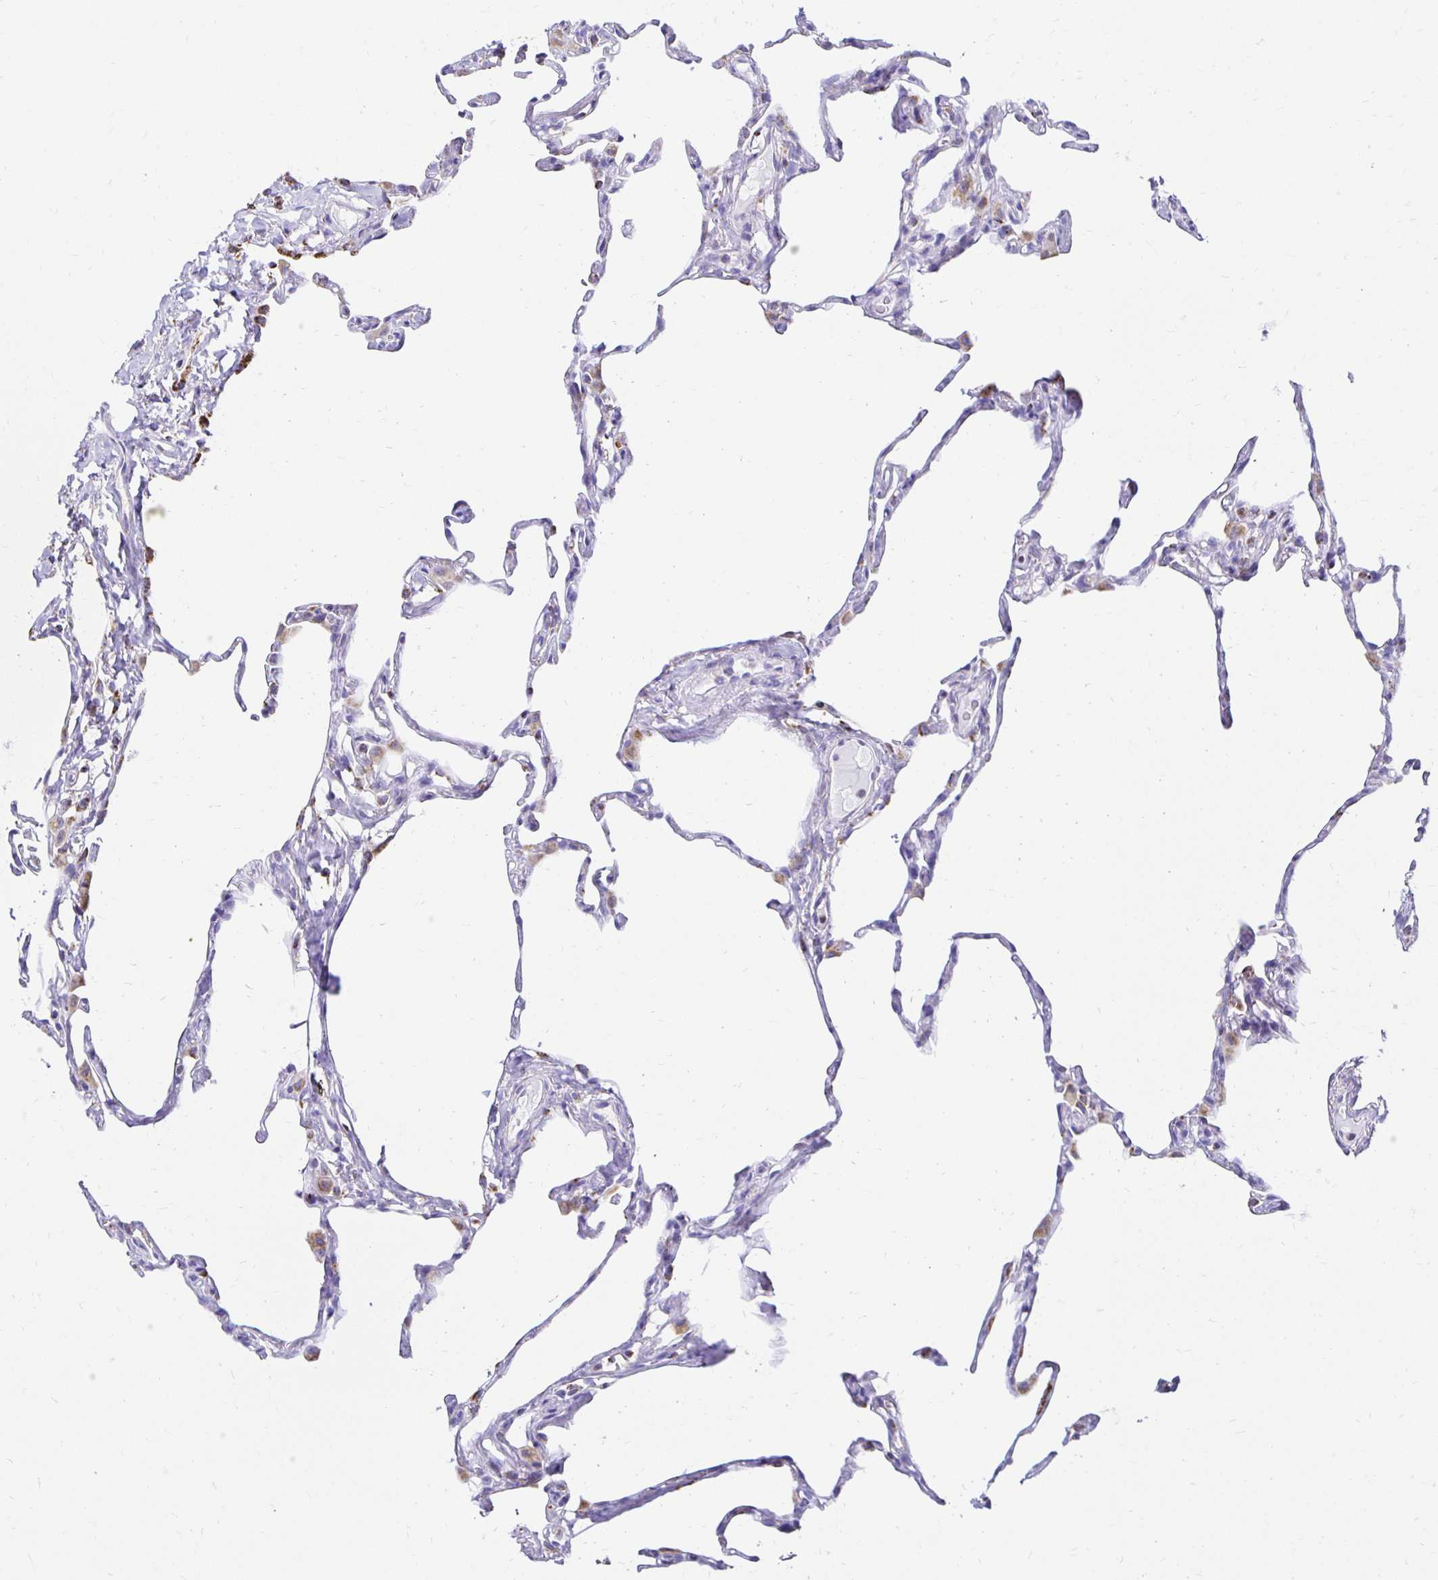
{"staining": {"intensity": "negative", "quantity": "none", "location": "none"}, "tissue": "lung", "cell_type": "Alveolar cells", "image_type": "normal", "snomed": [{"axis": "morphology", "description": "Normal tissue, NOS"}, {"axis": "topography", "description": "Lung"}], "caption": "This is an immunohistochemistry image of benign lung. There is no positivity in alveolar cells.", "gene": "PLAAT2", "patient": {"sex": "male", "age": 65}}